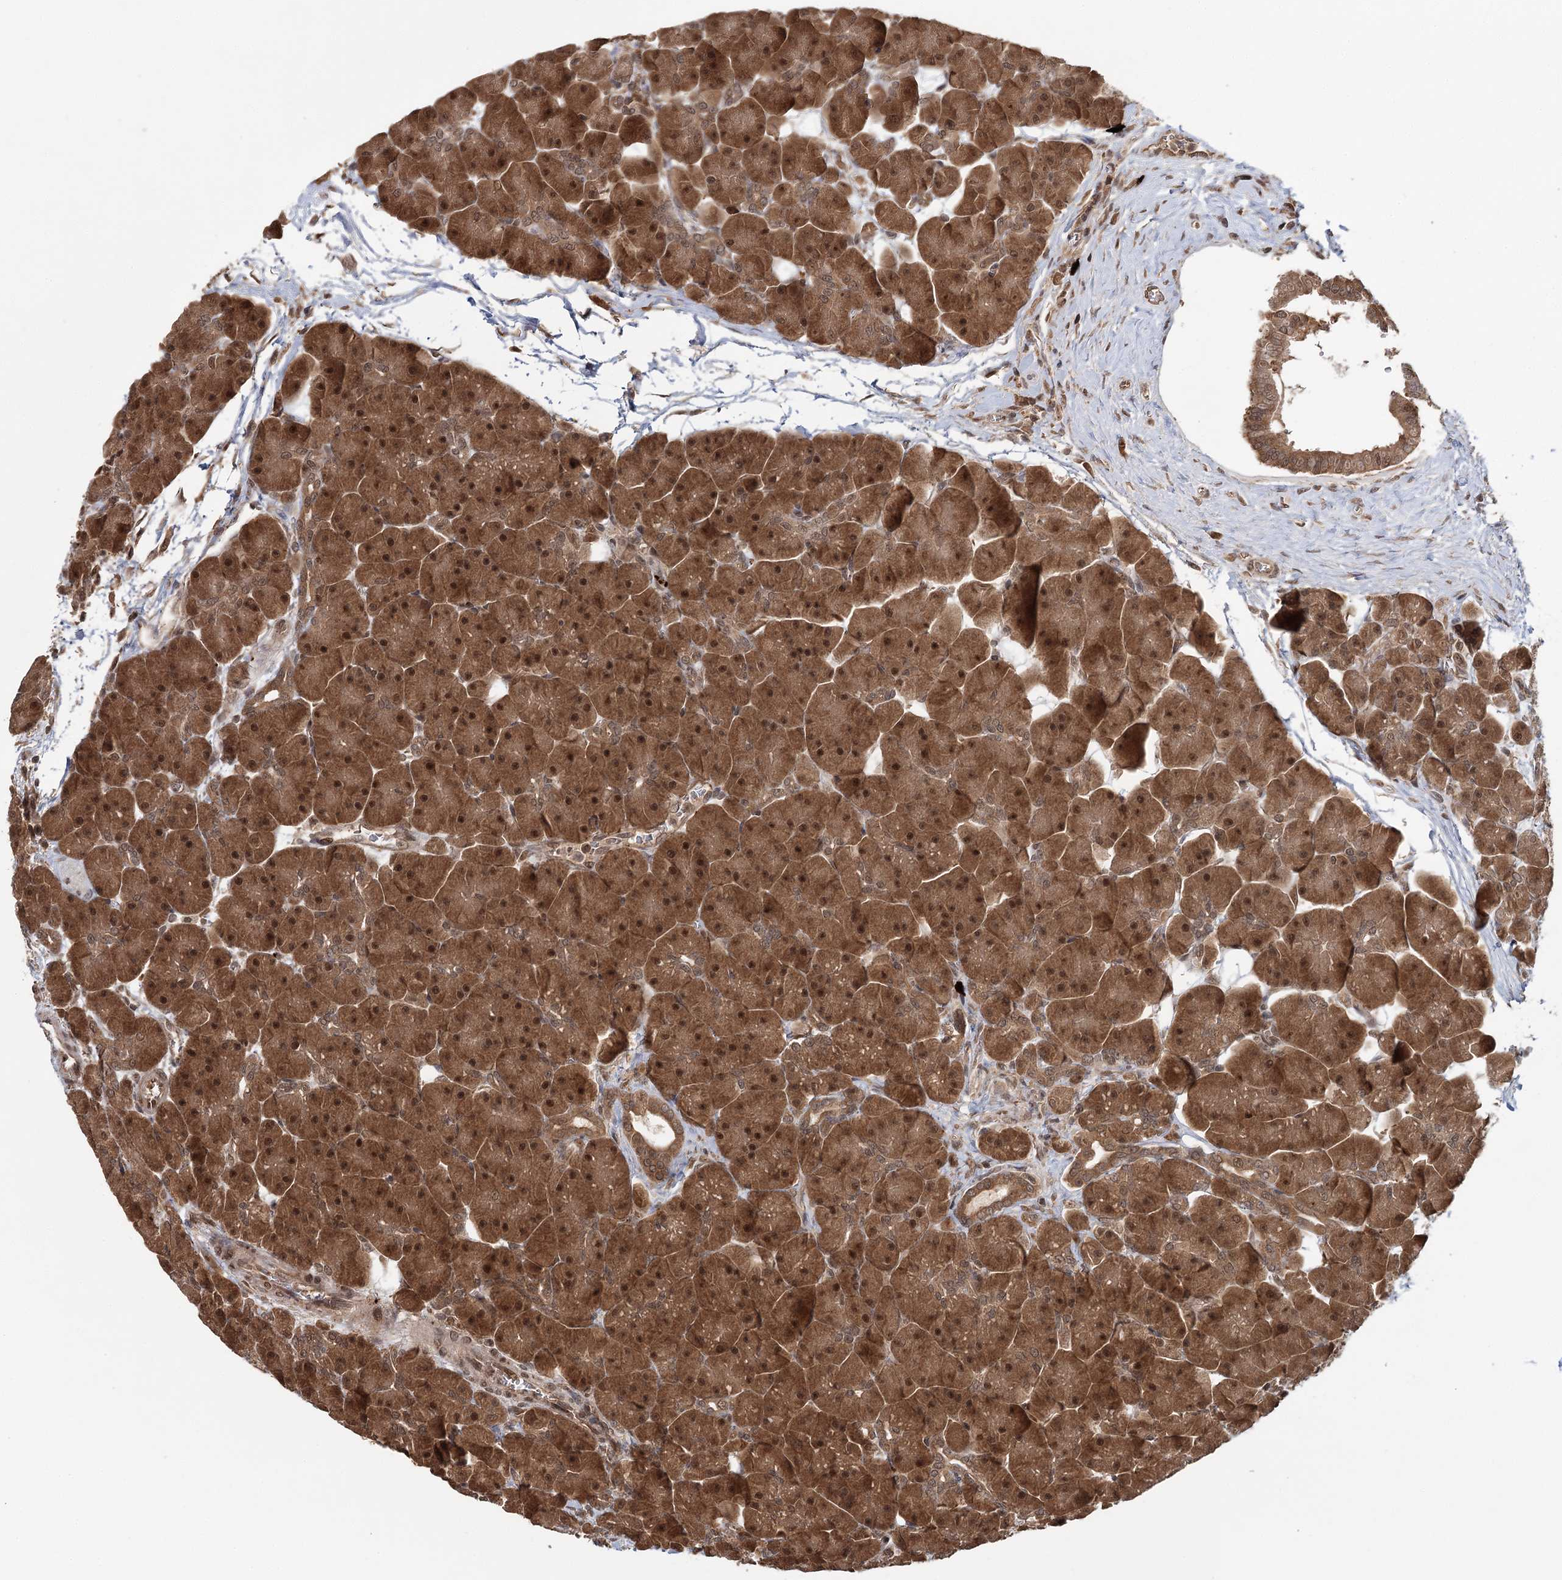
{"staining": {"intensity": "strong", "quantity": ">75%", "location": "cytoplasmic/membranous,nuclear"}, "tissue": "pancreas", "cell_type": "Exocrine glandular cells", "image_type": "normal", "snomed": [{"axis": "morphology", "description": "Normal tissue, NOS"}, {"axis": "topography", "description": "Pancreas"}], "caption": "Strong cytoplasmic/membranous,nuclear expression is identified in approximately >75% of exocrine glandular cells in benign pancreas.", "gene": "N6AMT1", "patient": {"sex": "male", "age": 66}}